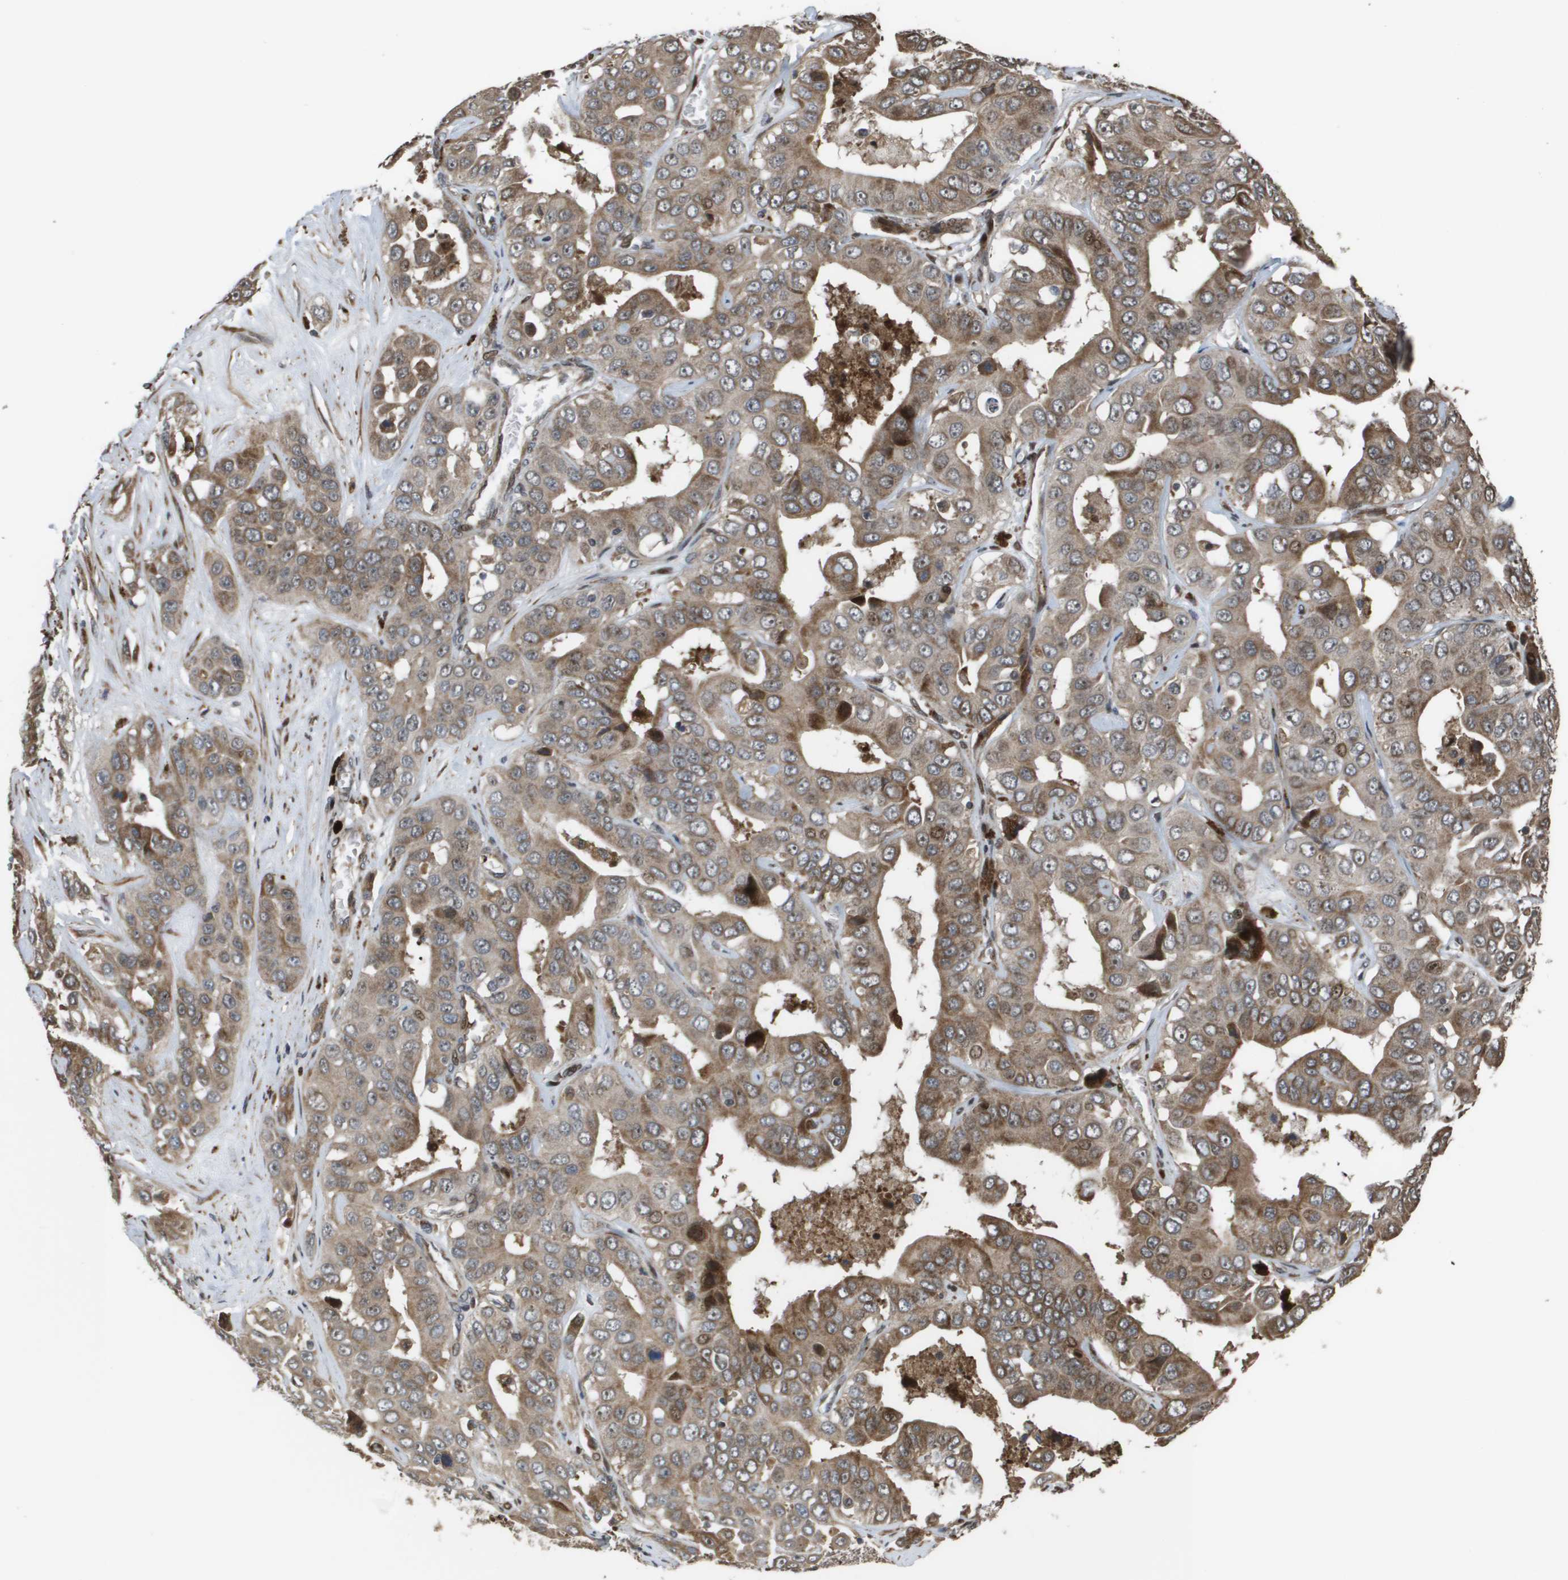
{"staining": {"intensity": "moderate", "quantity": "25%-75%", "location": "cytoplasmic/membranous"}, "tissue": "liver cancer", "cell_type": "Tumor cells", "image_type": "cancer", "snomed": [{"axis": "morphology", "description": "Cholangiocarcinoma"}, {"axis": "topography", "description": "Liver"}], "caption": "An immunohistochemistry (IHC) image of neoplastic tissue is shown. Protein staining in brown highlights moderate cytoplasmic/membranous positivity in liver cancer within tumor cells.", "gene": "AXIN2", "patient": {"sex": "female", "age": 52}}